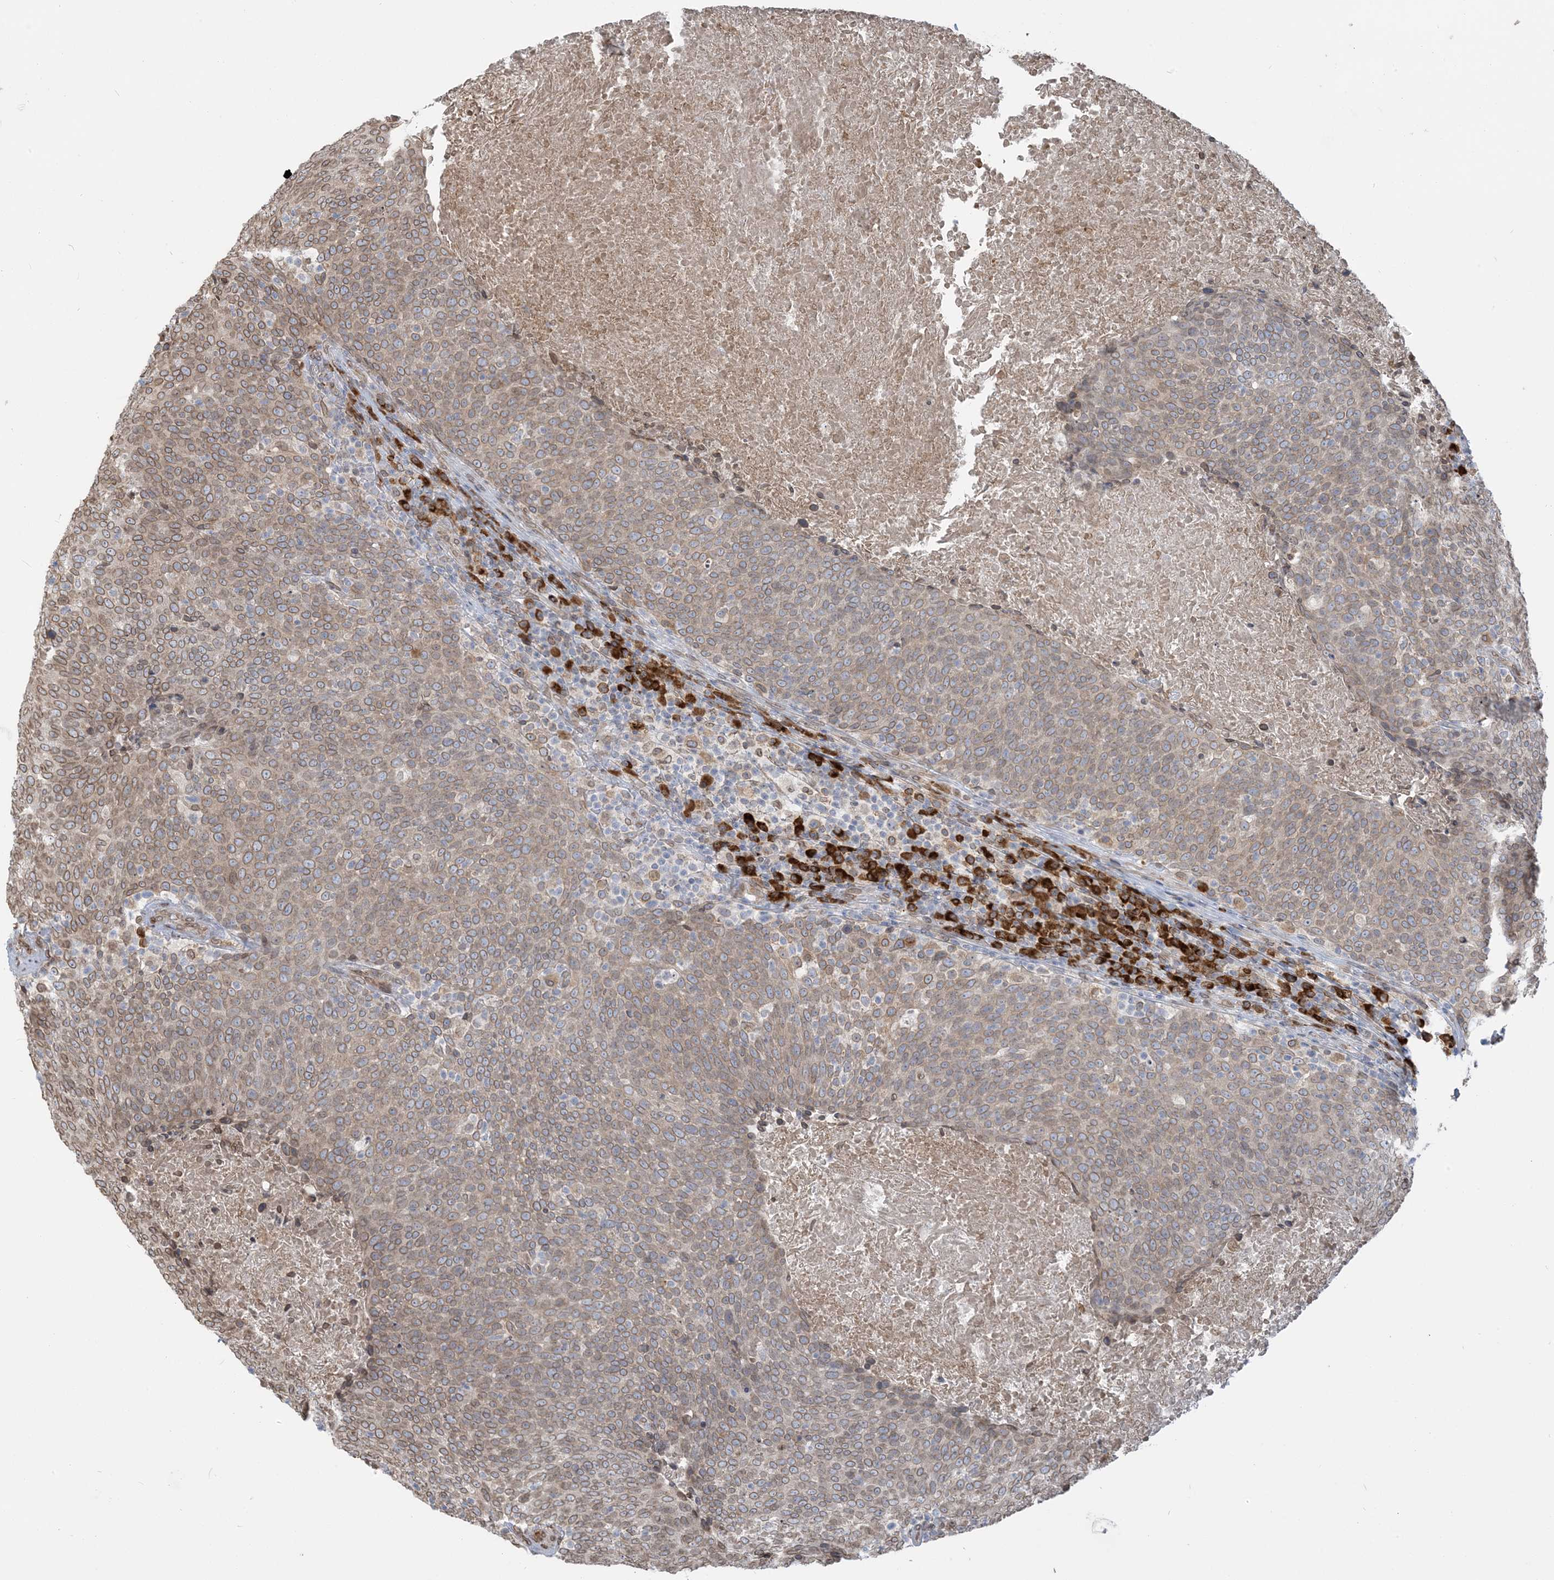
{"staining": {"intensity": "weak", "quantity": ">75%", "location": "cytoplasmic/membranous,nuclear"}, "tissue": "head and neck cancer", "cell_type": "Tumor cells", "image_type": "cancer", "snomed": [{"axis": "morphology", "description": "Squamous cell carcinoma, NOS"}, {"axis": "morphology", "description": "Squamous cell carcinoma, metastatic, NOS"}, {"axis": "topography", "description": "Lymph node"}, {"axis": "topography", "description": "Head-Neck"}], "caption": "This is a photomicrograph of immunohistochemistry staining of head and neck metastatic squamous cell carcinoma, which shows weak staining in the cytoplasmic/membranous and nuclear of tumor cells.", "gene": "WWP1", "patient": {"sex": "male", "age": 62}}